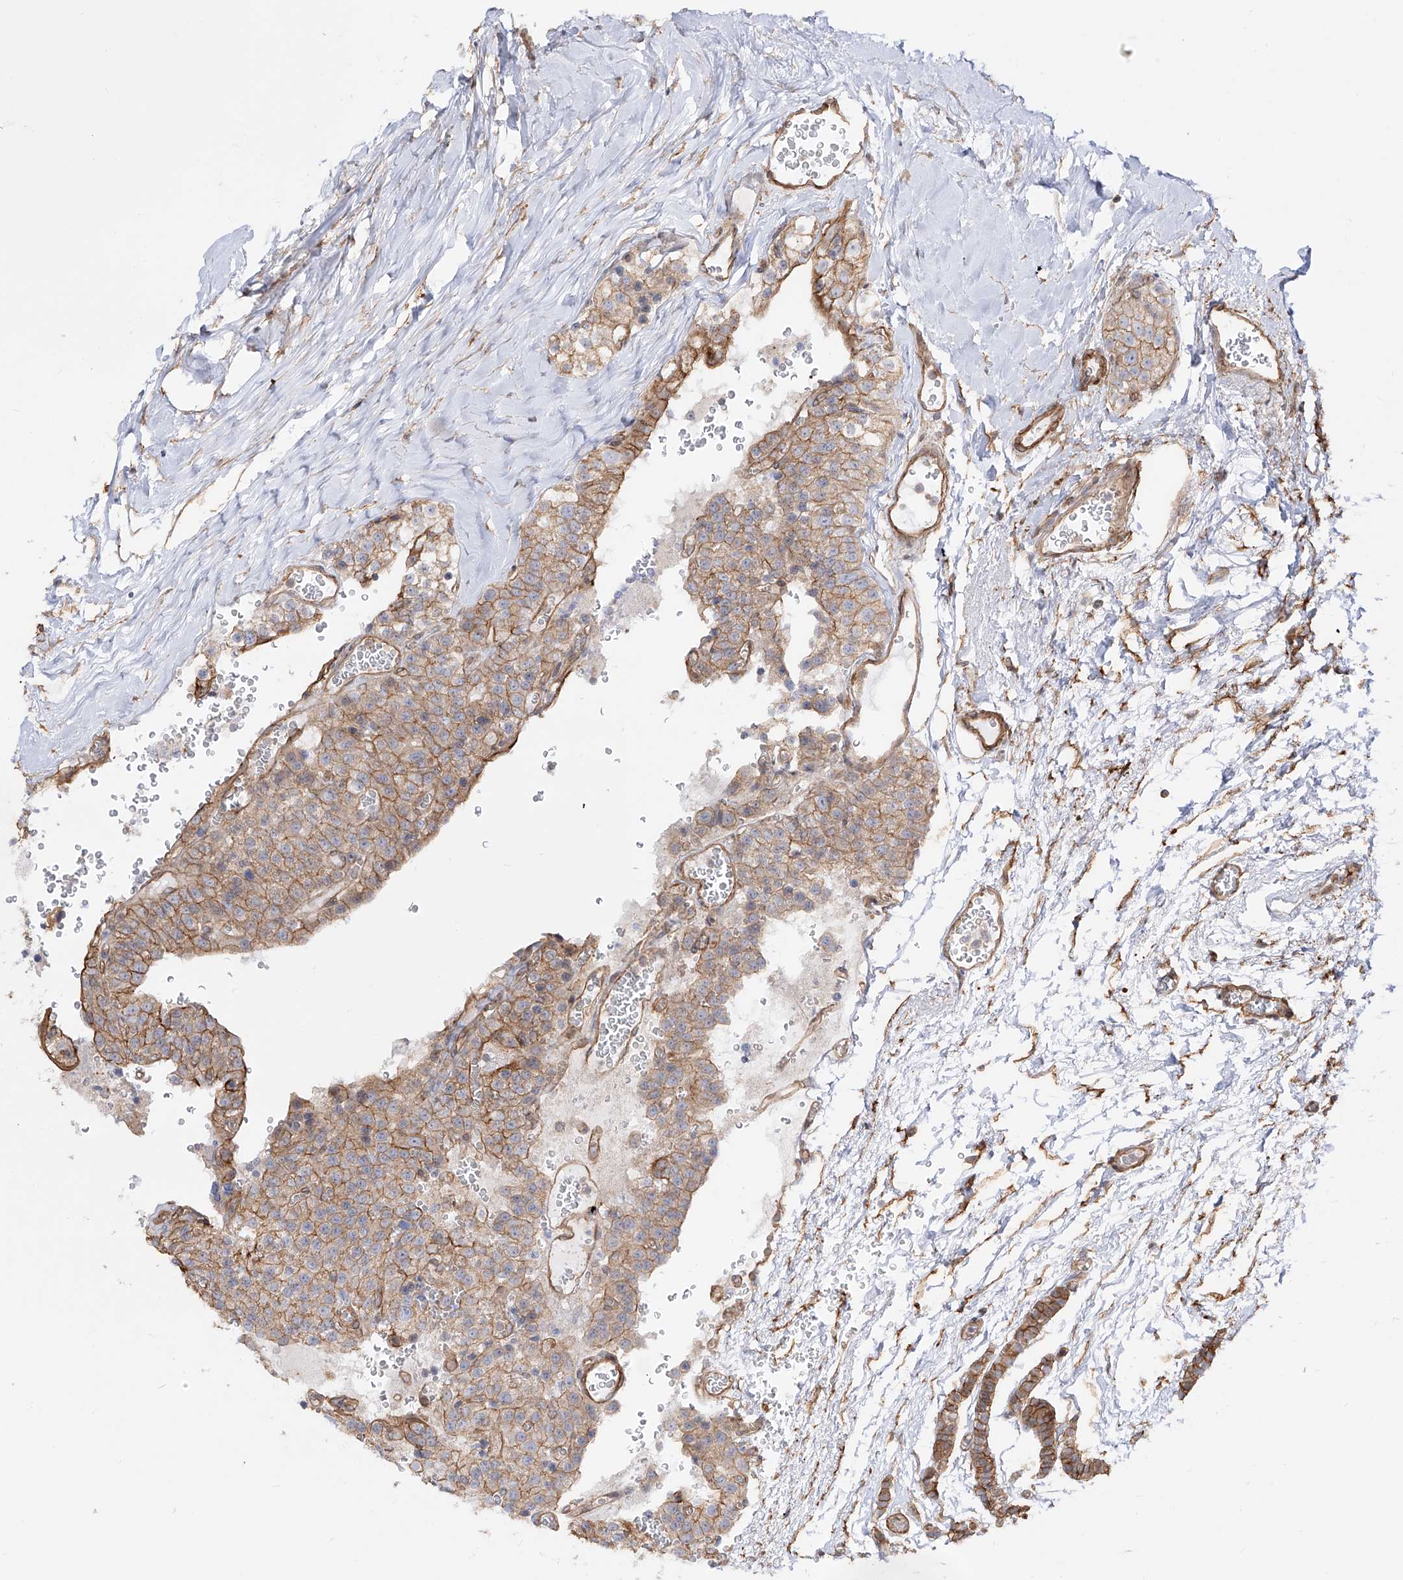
{"staining": {"intensity": "moderate", "quantity": ">75%", "location": "cytoplasmic/membranous"}, "tissue": "parathyroid gland", "cell_type": "Glandular cells", "image_type": "normal", "snomed": [{"axis": "morphology", "description": "Normal tissue, NOS"}, {"axis": "topography", "description": "Parathyroid gland"}], "caption": "Immunohistochemistry of unremarkable human parathyroid gland demonstrates medium levels of moderate cytoplasmic/membranous staining in about >75% of glandular cells.", "gene": "ZNF180", "patient": {"sex": "female", "age": 64}}